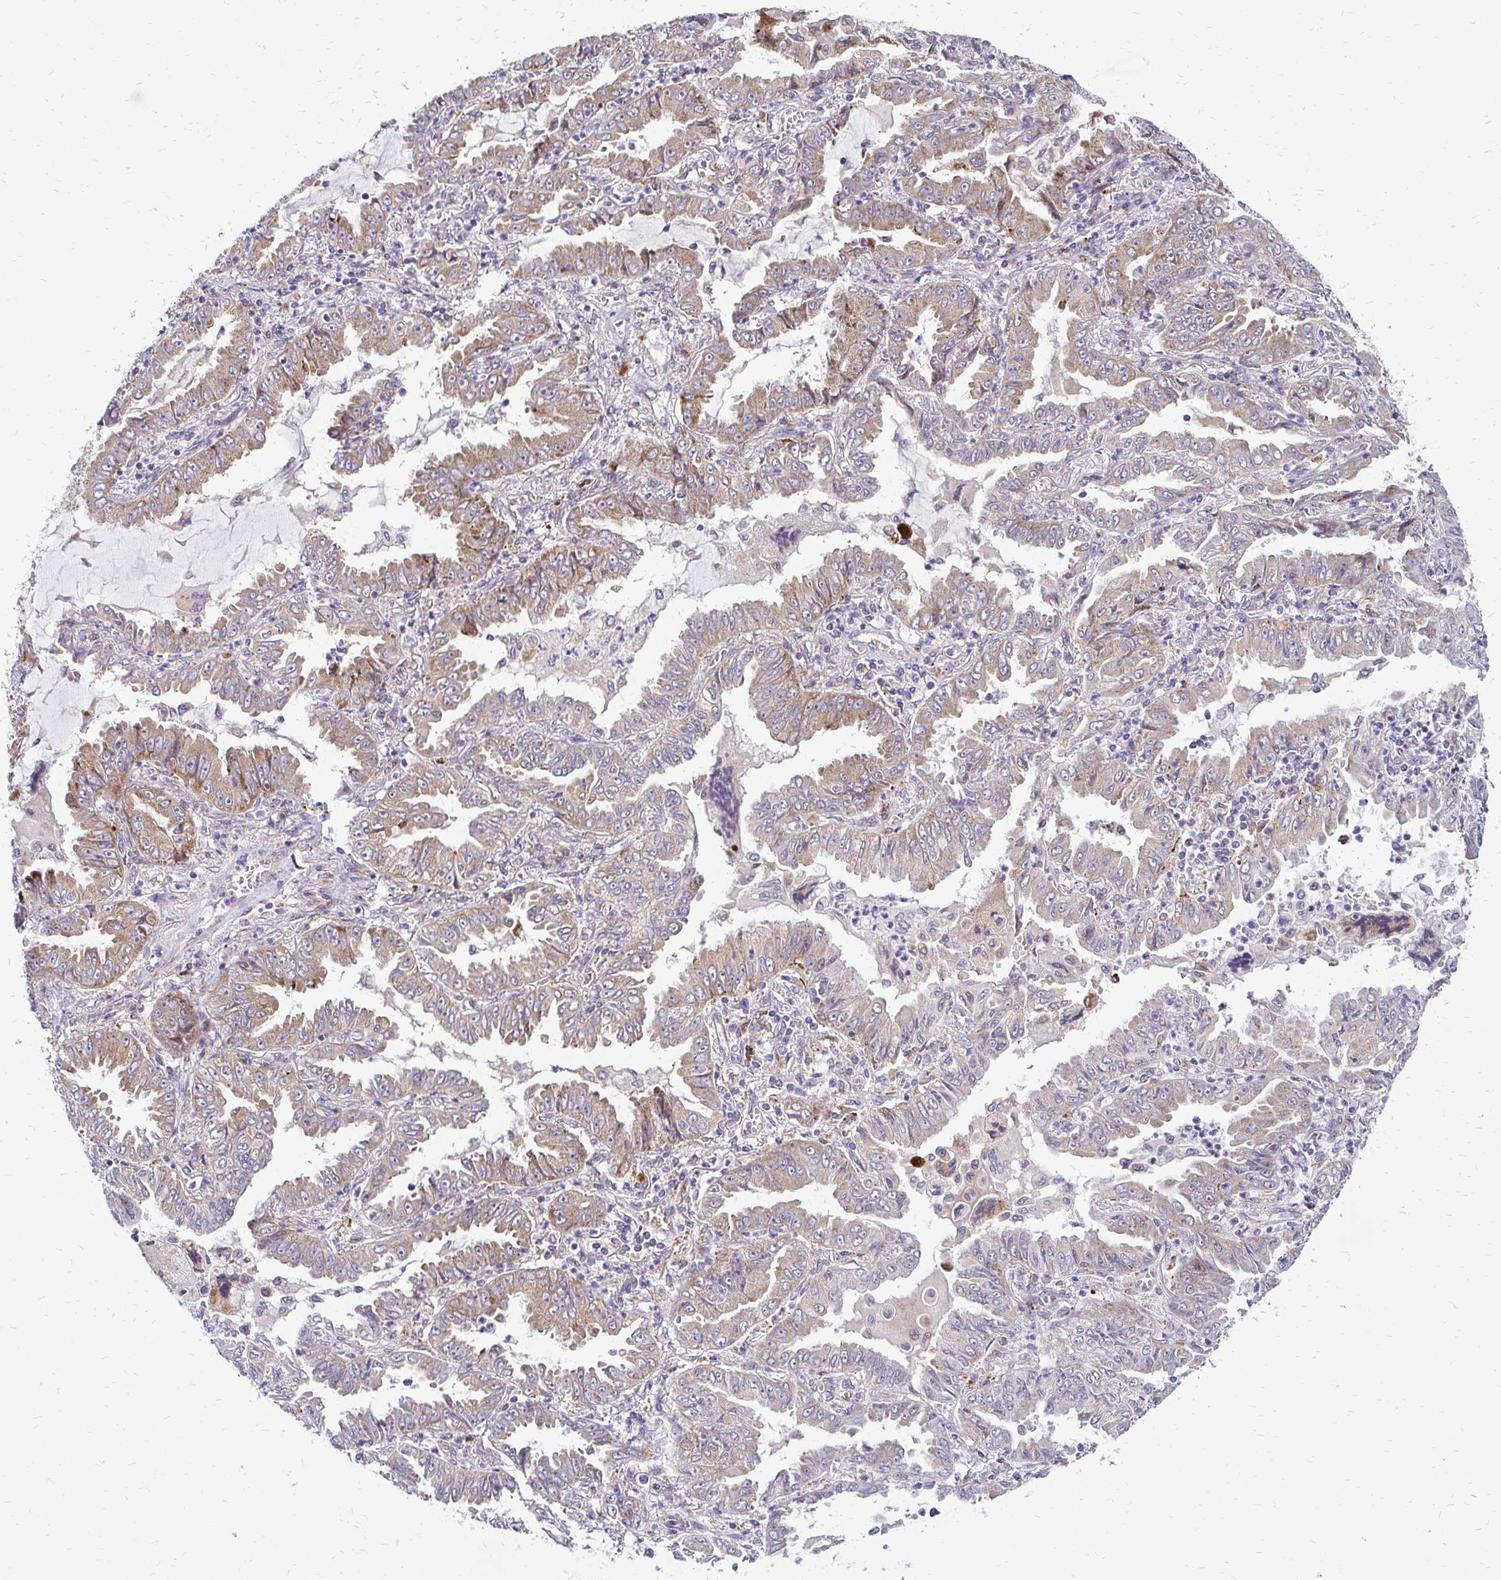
{"staining": {"intensity": "moderate", "quantity": "25%-75%", "location": "cytoplasmic/membranous"}, "tissue": "lung cancer", "cell_type": "Tumor cells", "image_type": "cancer", "snomed": [{"axis": "morphology", "description": "Adenocarcinoma, NOS"}, {"axis": "topography", "description": "Lung"}], "caption": "Immunohistochemistry (IHC) (DAB (3,3'-diaminobenzidine)) staining of human lung cancer (adenocarcinoma) displays moderate cytoplasmic/membranous protein expression in approximately 25%-75% of tumor cells. Using DAB (brown) and hematoxylin (blue) stains, captured at high magnification using brightfield microscopy.", "gene": "IDUA", "patient": {"sex": "female", "age": 52}}